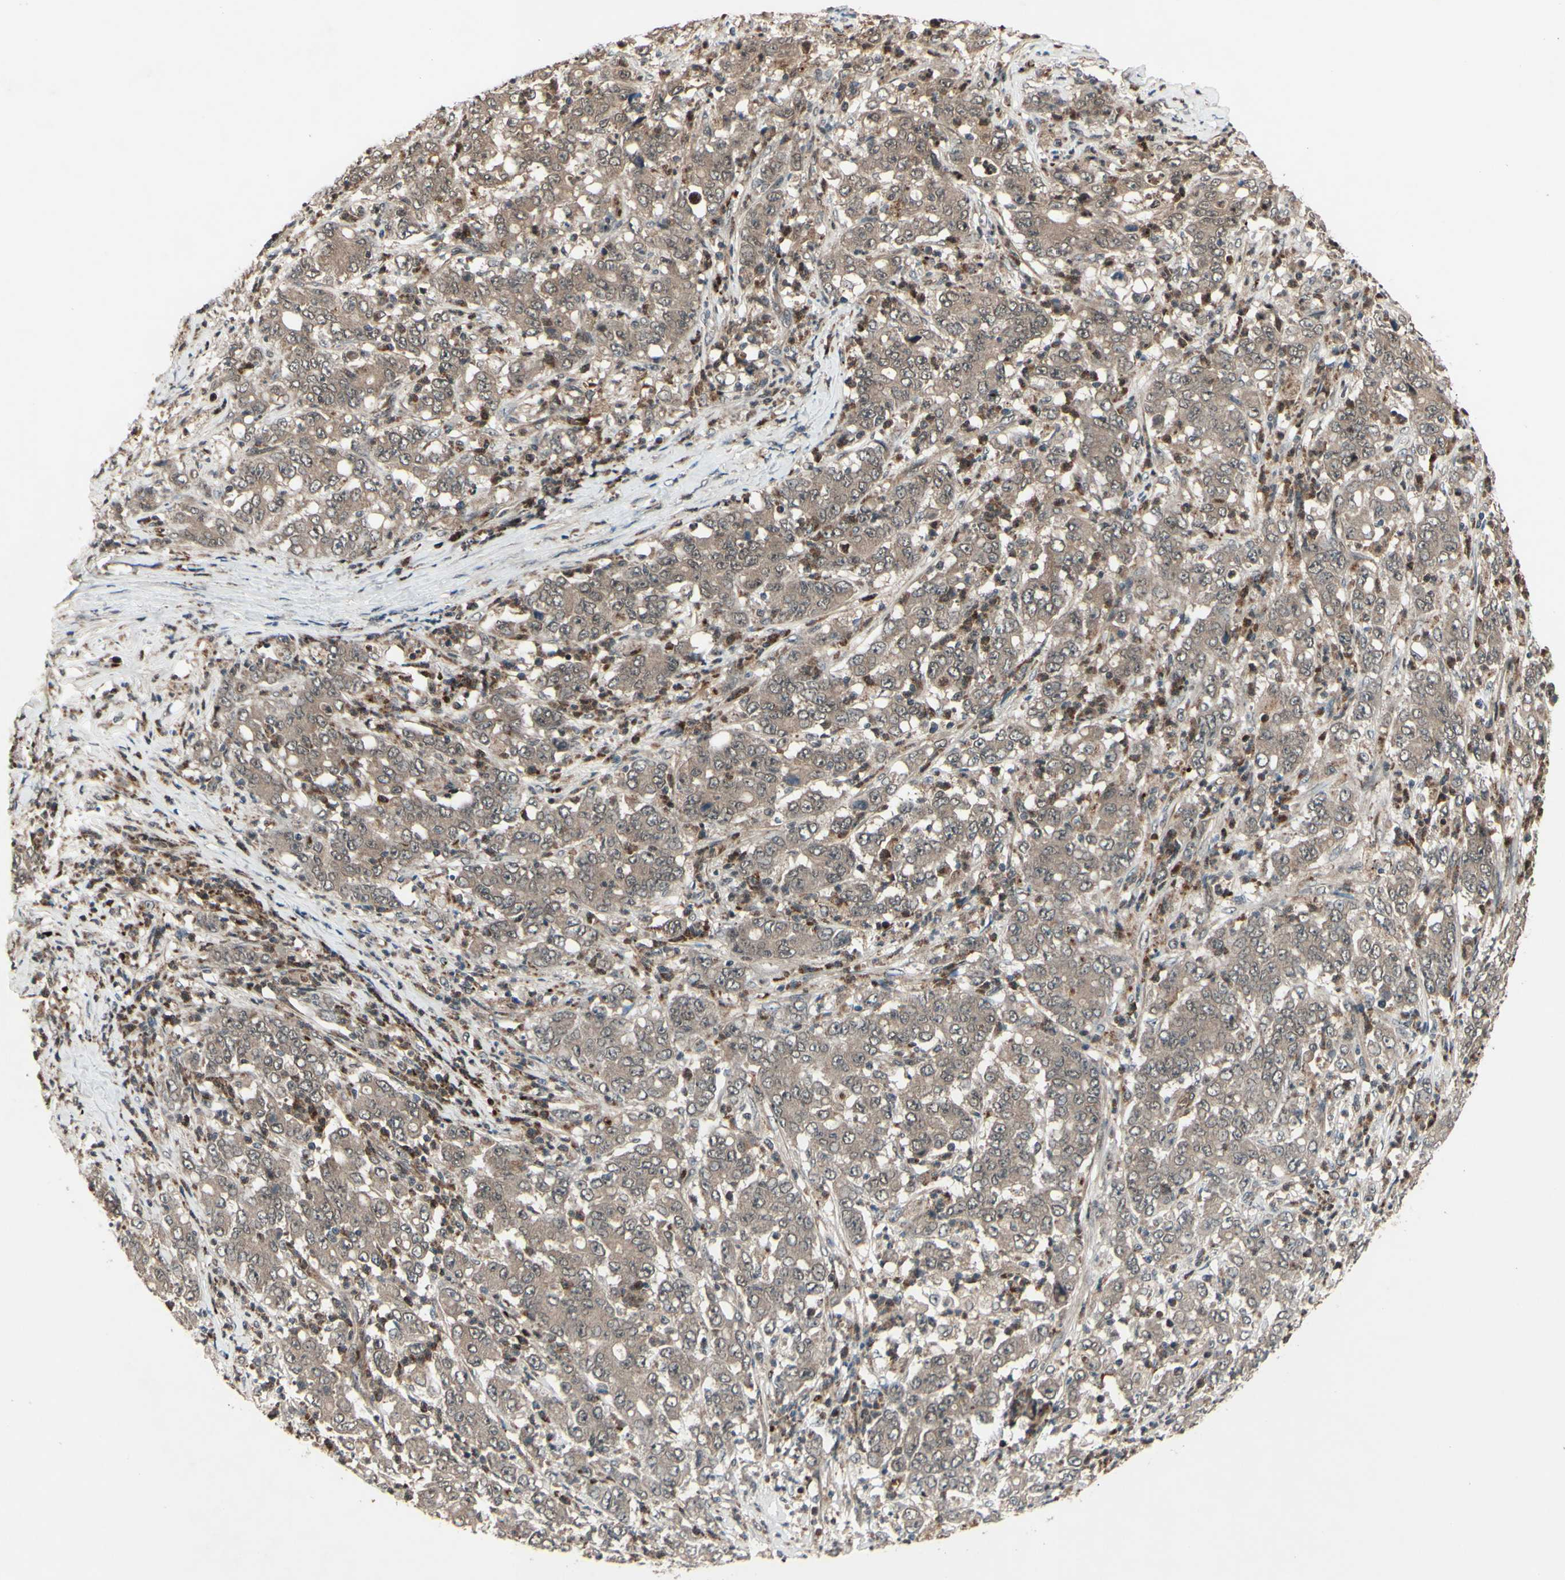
{"staining": {"intensity": "weak", "quantity": ">75%", "location": "cytoplasmic/membranous"}, "tissue": "stomach cancer", "cell_type": "Tumor cells", "image_type": "cancer", "snomed": [{"axis": "morphology", "description": "Adenocarcinoma, NOS"}, {"axis": "topography", "description": "Stomach, lower"}], "caption": "Protein staining by IHC reveals weak cytoplasmic/membranous positivity in about >75% of tumor cells in adenocarcinoma (stomach). (Stains: DAB (3,3'-diaminobenzidine) in brown, nuclei in blue, Microscopy: brightfield microscopy at high magnification).", "gene": "MLF2", "patient": {"sex": "female", "age": 71}}